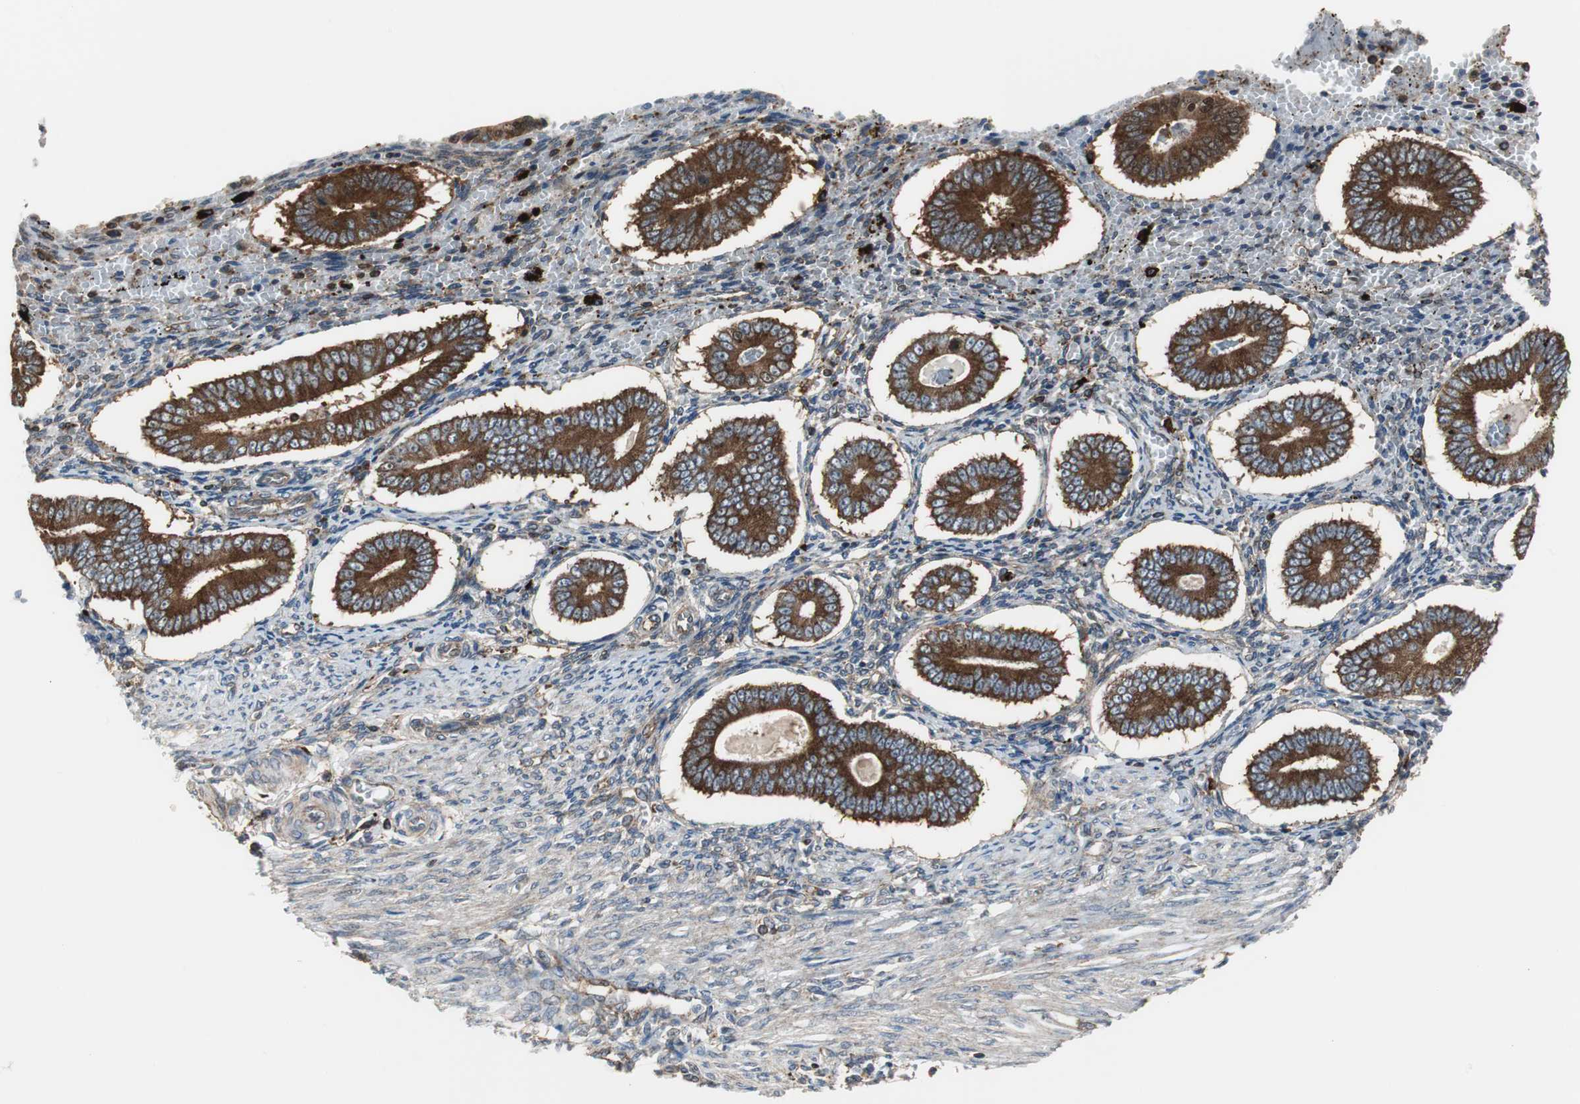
{"staining": {"intensity": "weak", "quantity": "<25%", "location": "cytoplasmic/membranous"}, "tissue": "endometrium", "cell_type": "Cells in endometrial stroma", "image_type": "normal", "snomed": [{"axis": "morphology", "description": "Normal tissue, NOS"}, {"axis": "topography", "description": "Endometrium"}], "caption": "A histopathology image of human endometrium is negative for staining in cells in endometrial stroma. Brightfield microscopy of immunohistochemistry (IHC) stained with DAB (3,3'-diaminobenzidine) (brown) and hematoxylin (blue), captured at high magnification.", "gene": "RELA", "patient": {"sex": "female", "age": 42}}